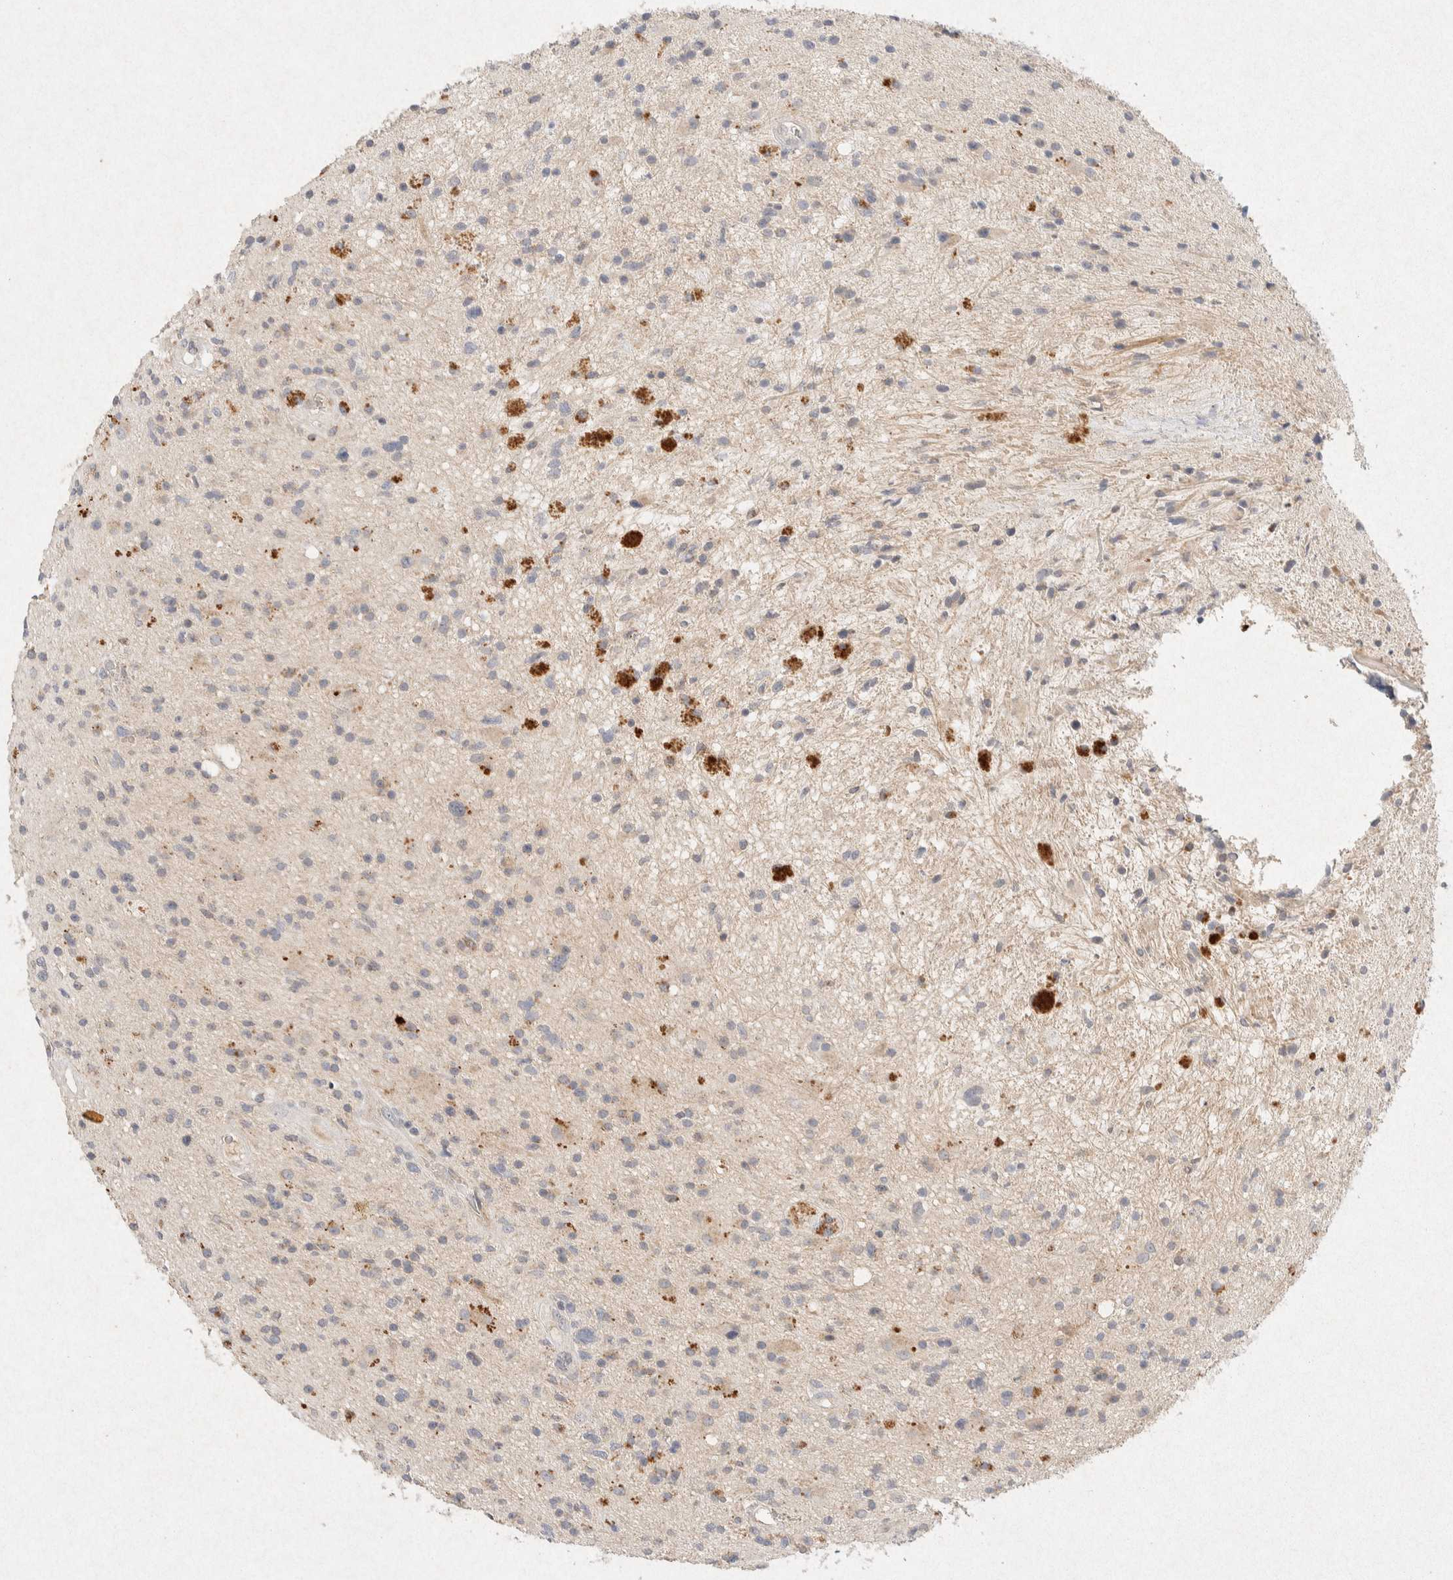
{"staining": {"intensity": "weak", "quantity": "<25%", "location": "cytoplasmic/membranous"}, "tissue": "glioma", "cell_type": "Tumor cells", "image_type": "cancer", "snomed": [{"axis": "morphology", "description": "Glioma, malignant, High grade"}, {"axis": "topography", "description": "Brain"}], "caption": "A histopathology image of human glioma is negative for staining in tumor cells.", "gene": "GNAI1", "patient": {"sex": "male", "age": 33}}